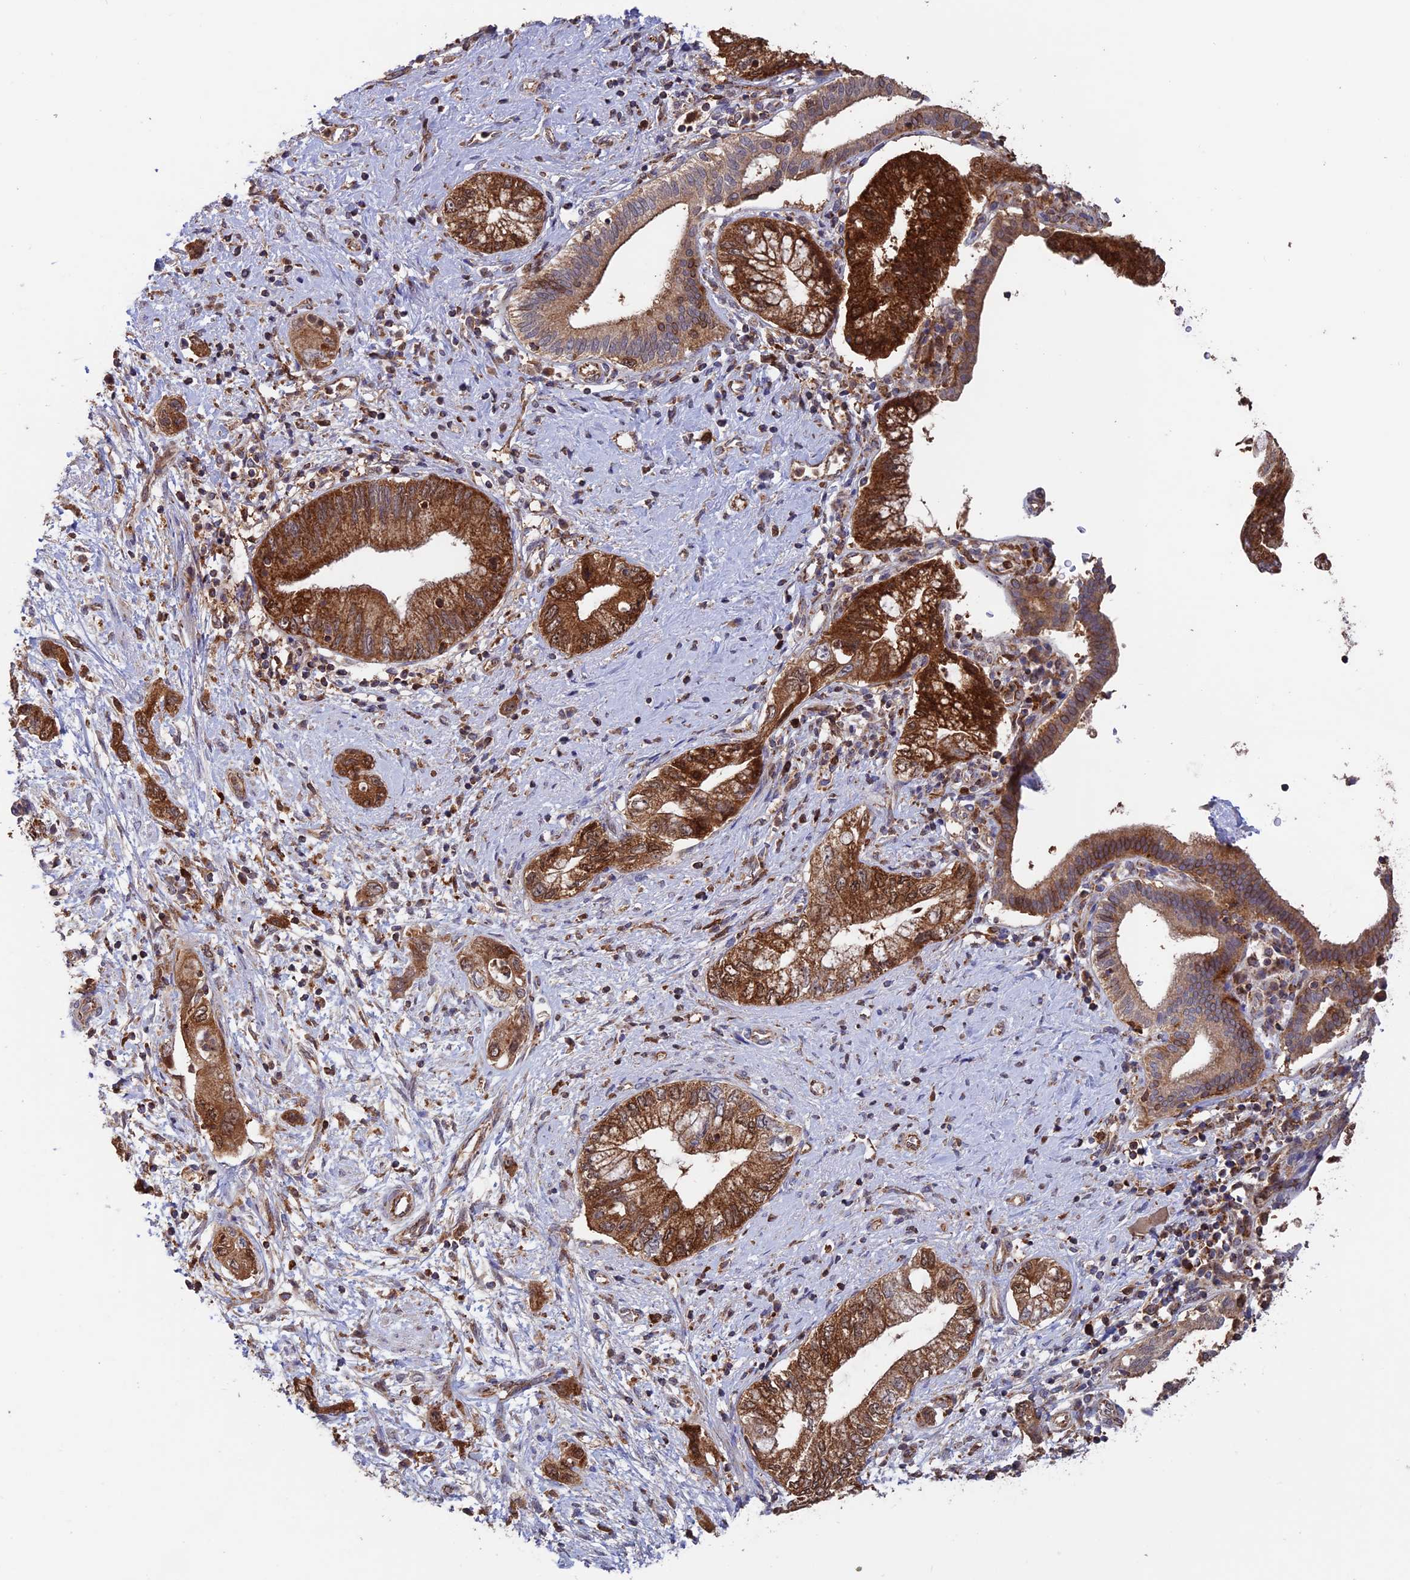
{"staining": {"intensity": "strong", "quantity": ">75%", "location": "cytoplasmic/membranous"}, "tissue": "pancreatic cancer", "cell_type": "Tumor cells", "image_type": "cancer", "snomed": [{"axis": "morphology", "description": "Adenocarcinoma, NOS"}, {"axis": "topography", "description": "Pancreas"}], "caption": "Human pancreatic cancer (adenocarcinoma) stained with a protein marker reveals strong staining in tumor cells.", "gene": "DTYMK", "patient": {"sex": "female", "age": 73}}